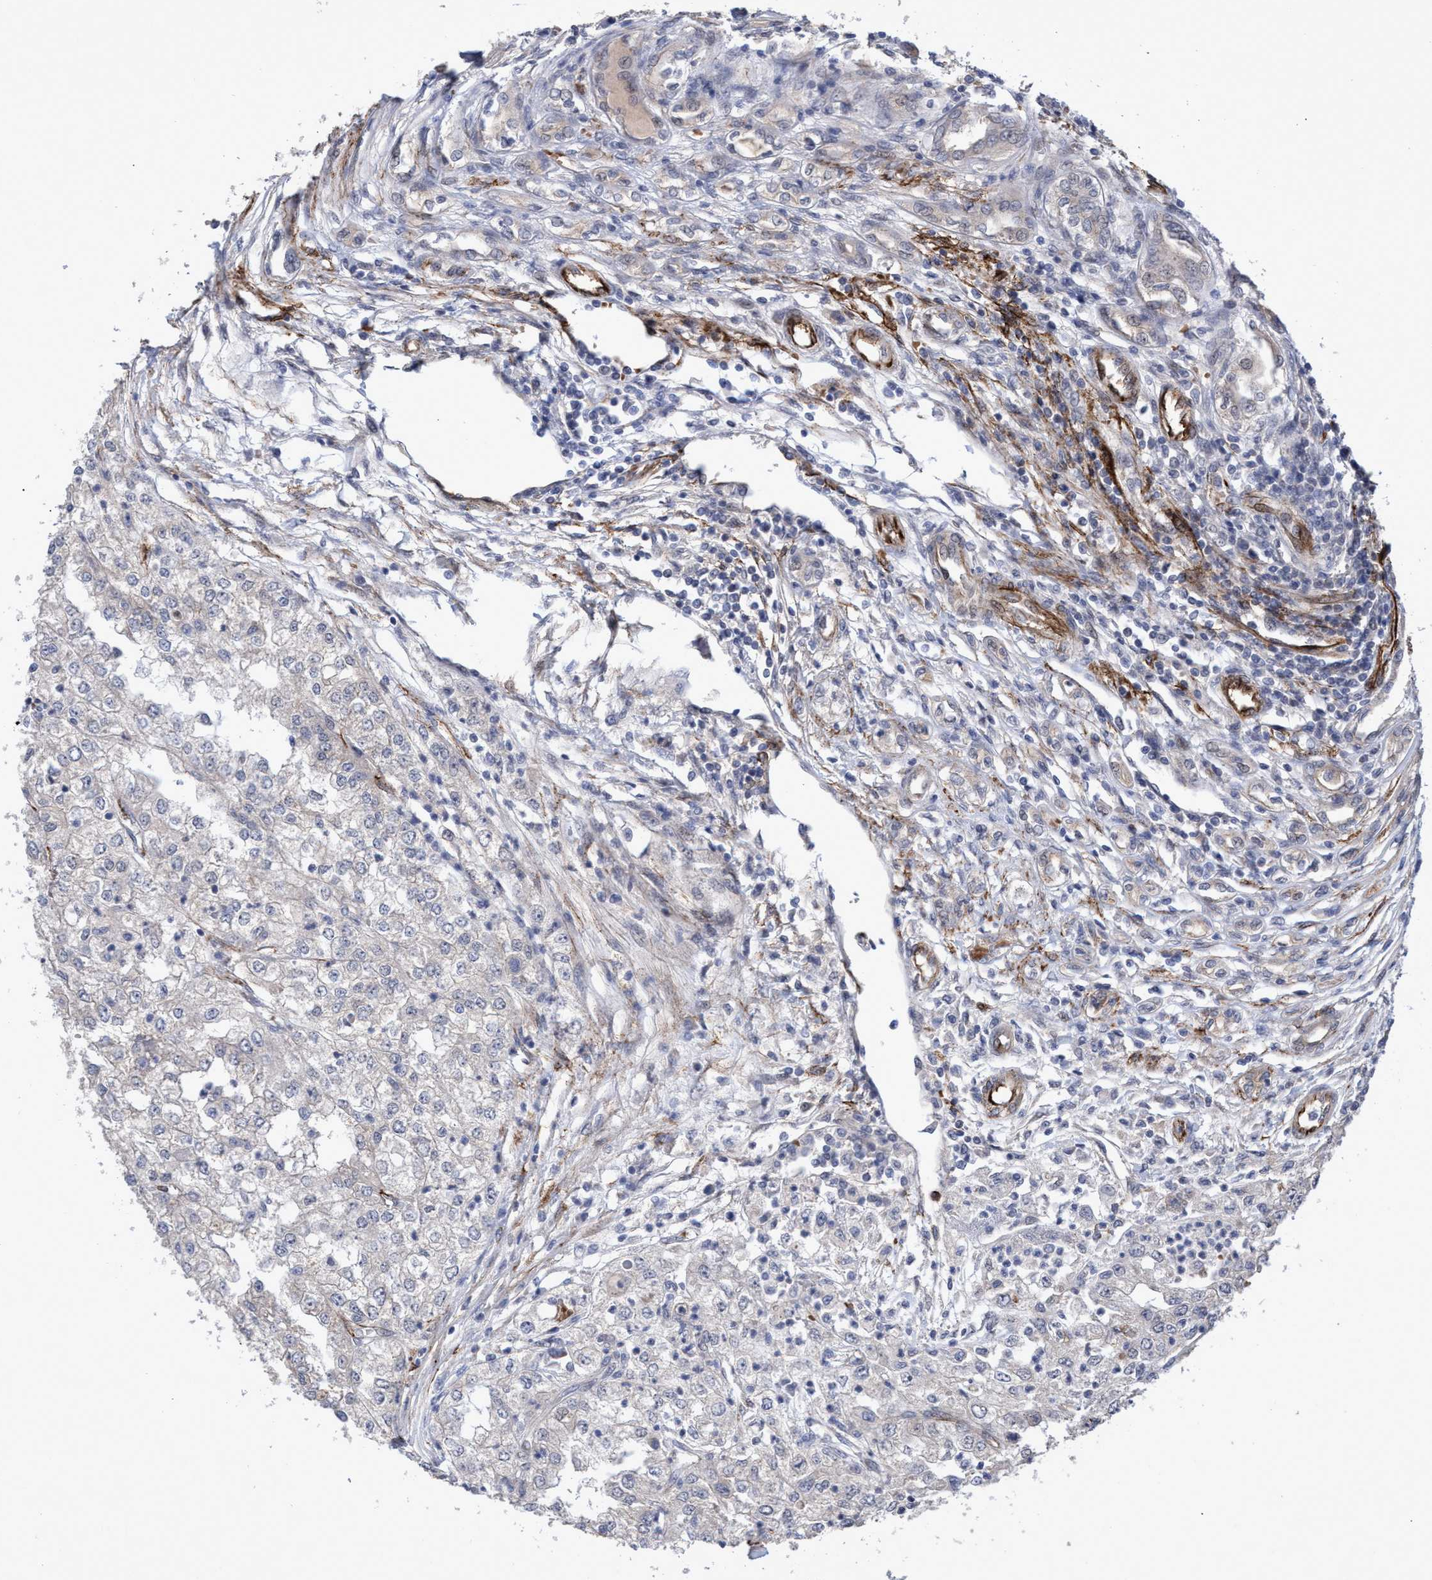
{"staining": {"intensity": "negative", "quantity": "none", "location": "none"}, "tissue": "renal cancer", "cell_type": "Tumor cells", "image_type": "cancer", "snomed": [{"axis": "morphology", "description": "Adenocarcinoma, NOS"}, {"axis": "topography", "description": "Kidney"}], "caption": "Tumor cells show no significant protein positivity in renal adenocarcinoma.", "gene": "ZNF750", "patient": {"sex": "female", "age": 54}}